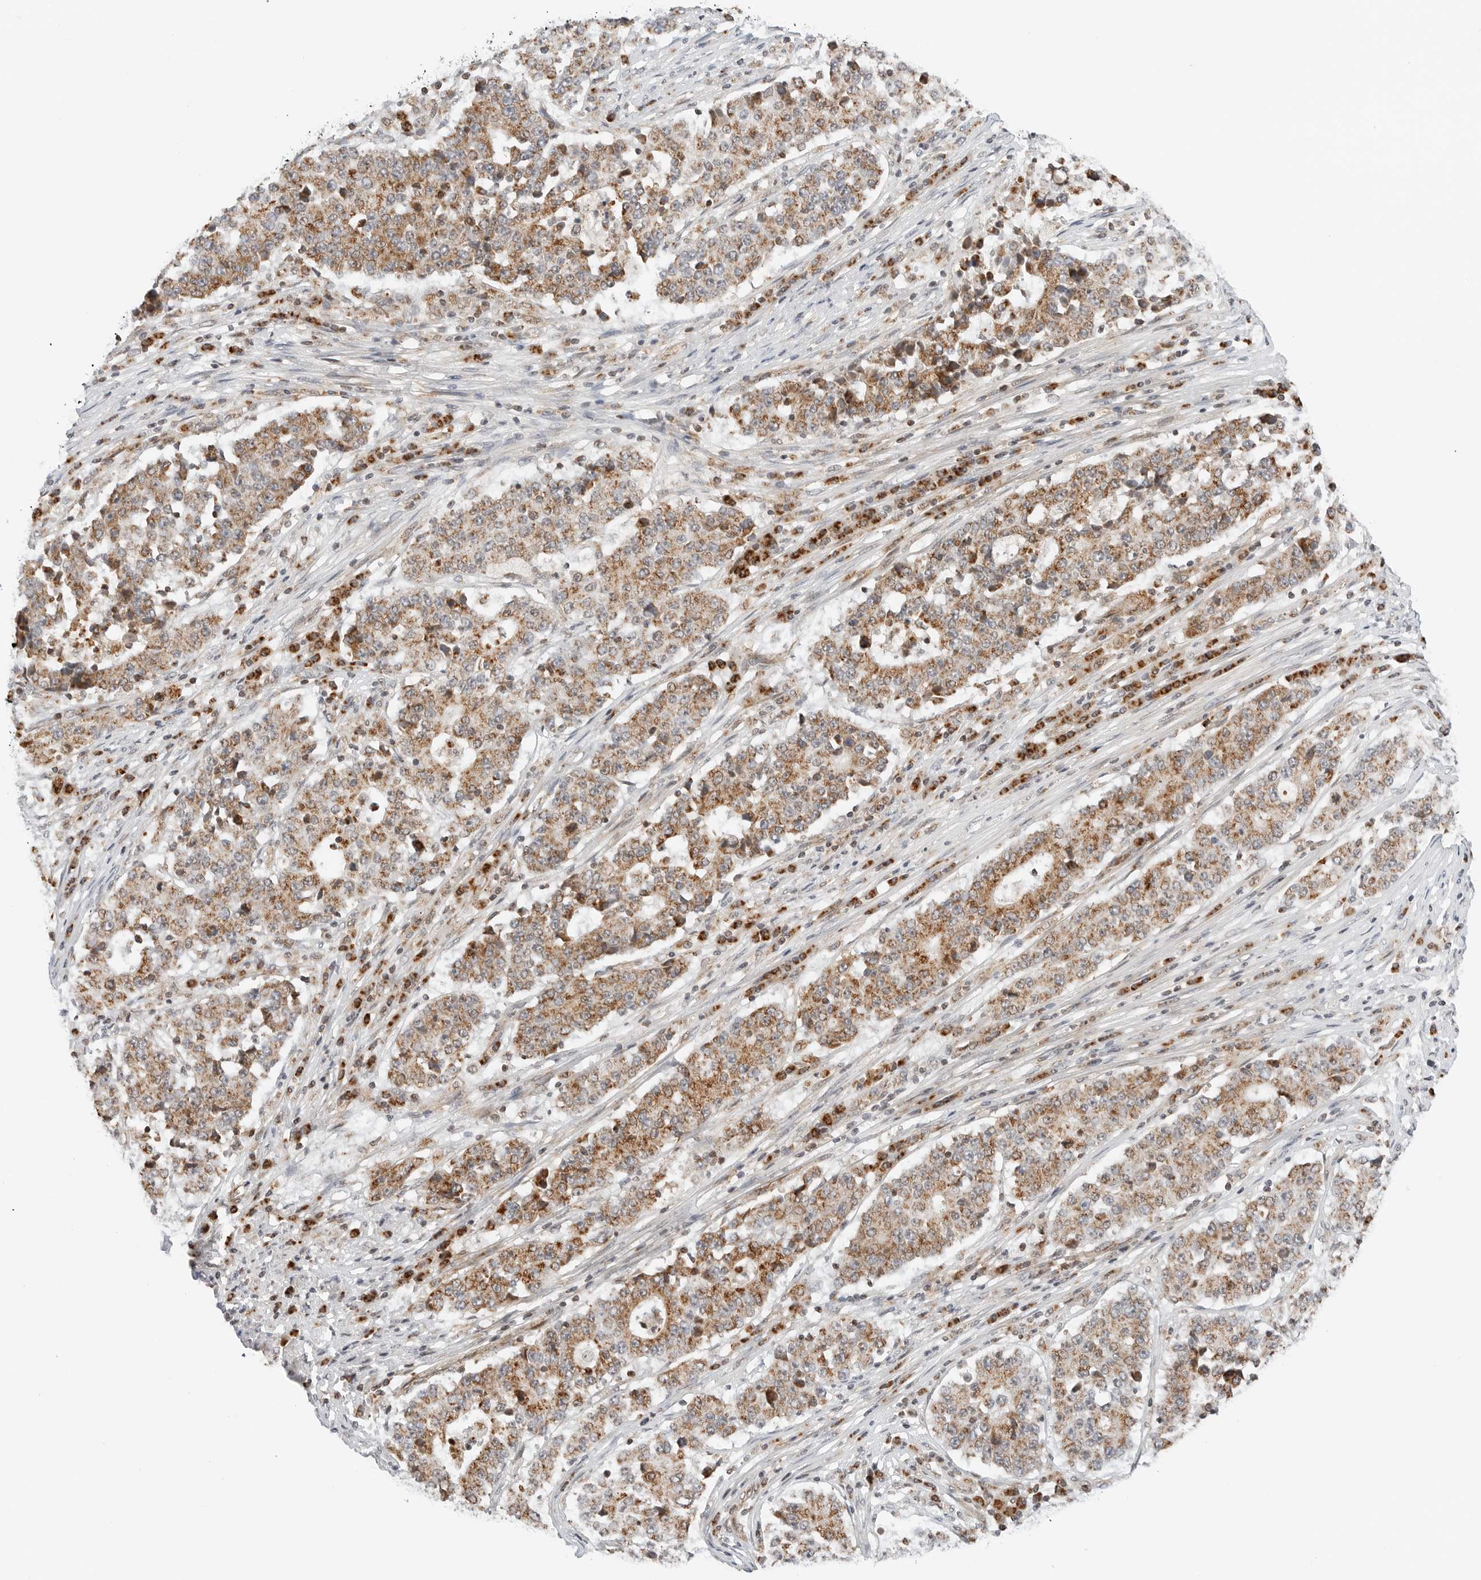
{"staining": {"intensity": "moderate", "quantity": ">75%", "location": "cytoplasmic/membranous"}, "tissue": "stomach cancer", "cell_type": "Tumor cells", "image_type": "cancer", "snomed": [{"axis": "morphology", "description": "Adenocarcinoma, NOS"}, {"axis": "topography", "description": "Stomach"}], "caption": "Moderate cytoplasmic/membranous staining is seen in about >75% of tumor cells in stomach adenocarcinoma. (DAB IHC, brown staining for protein, blue staining for nuclei).", "gene": "DYRK4", "patient": {"sex": "male", "age": 59}}